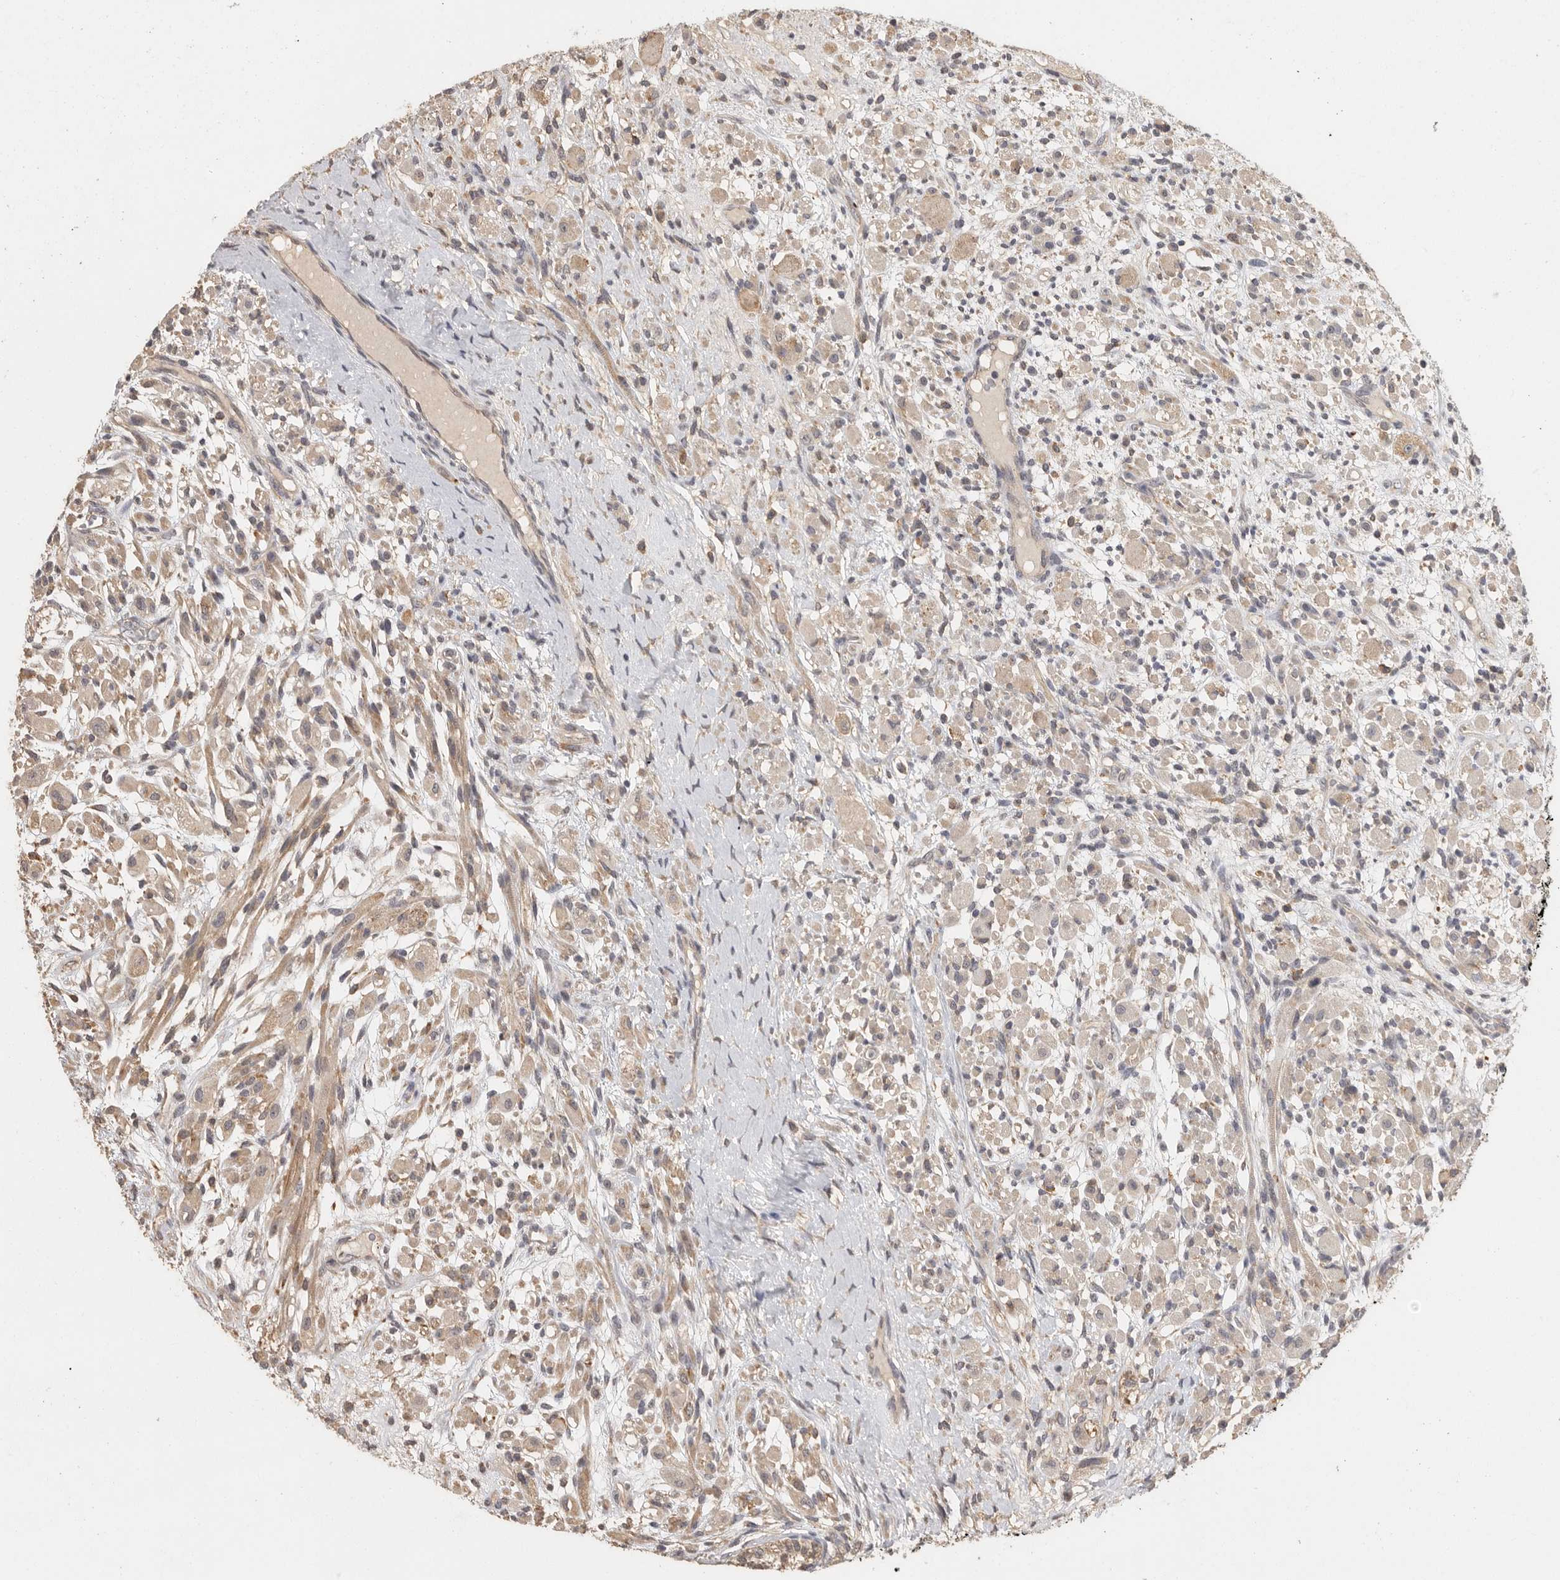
{"staining": {"intensity": "moderate", "quantity": "25%-75%", "location": "cytoplasmic/membranous"}, "tissue": "testis cancer", "cell_type": "Tumor cells", "image_type": "cancer", "snomed": [{"axis": "morphology", "description": "Seminoma, NOS"}, {"axis": "morphology", "description": "Carcinoma, Embryonal, NOS"}, {"axis": "topography", "description": "Testis"}], "caption": "Immunohistochemistry (IHC) (DAB (3,3'-diaminobenzidine)) staining of testis cancer (seminoma) shows moderate cytoplasmic/membranous protein positivity in approximately 25%-75% of tumor cells. (DAB = brown stain, brightfield microscopy at high magnification).", "gene": "BAIAP2", "patient": {"sex": "male", "age": 28}}